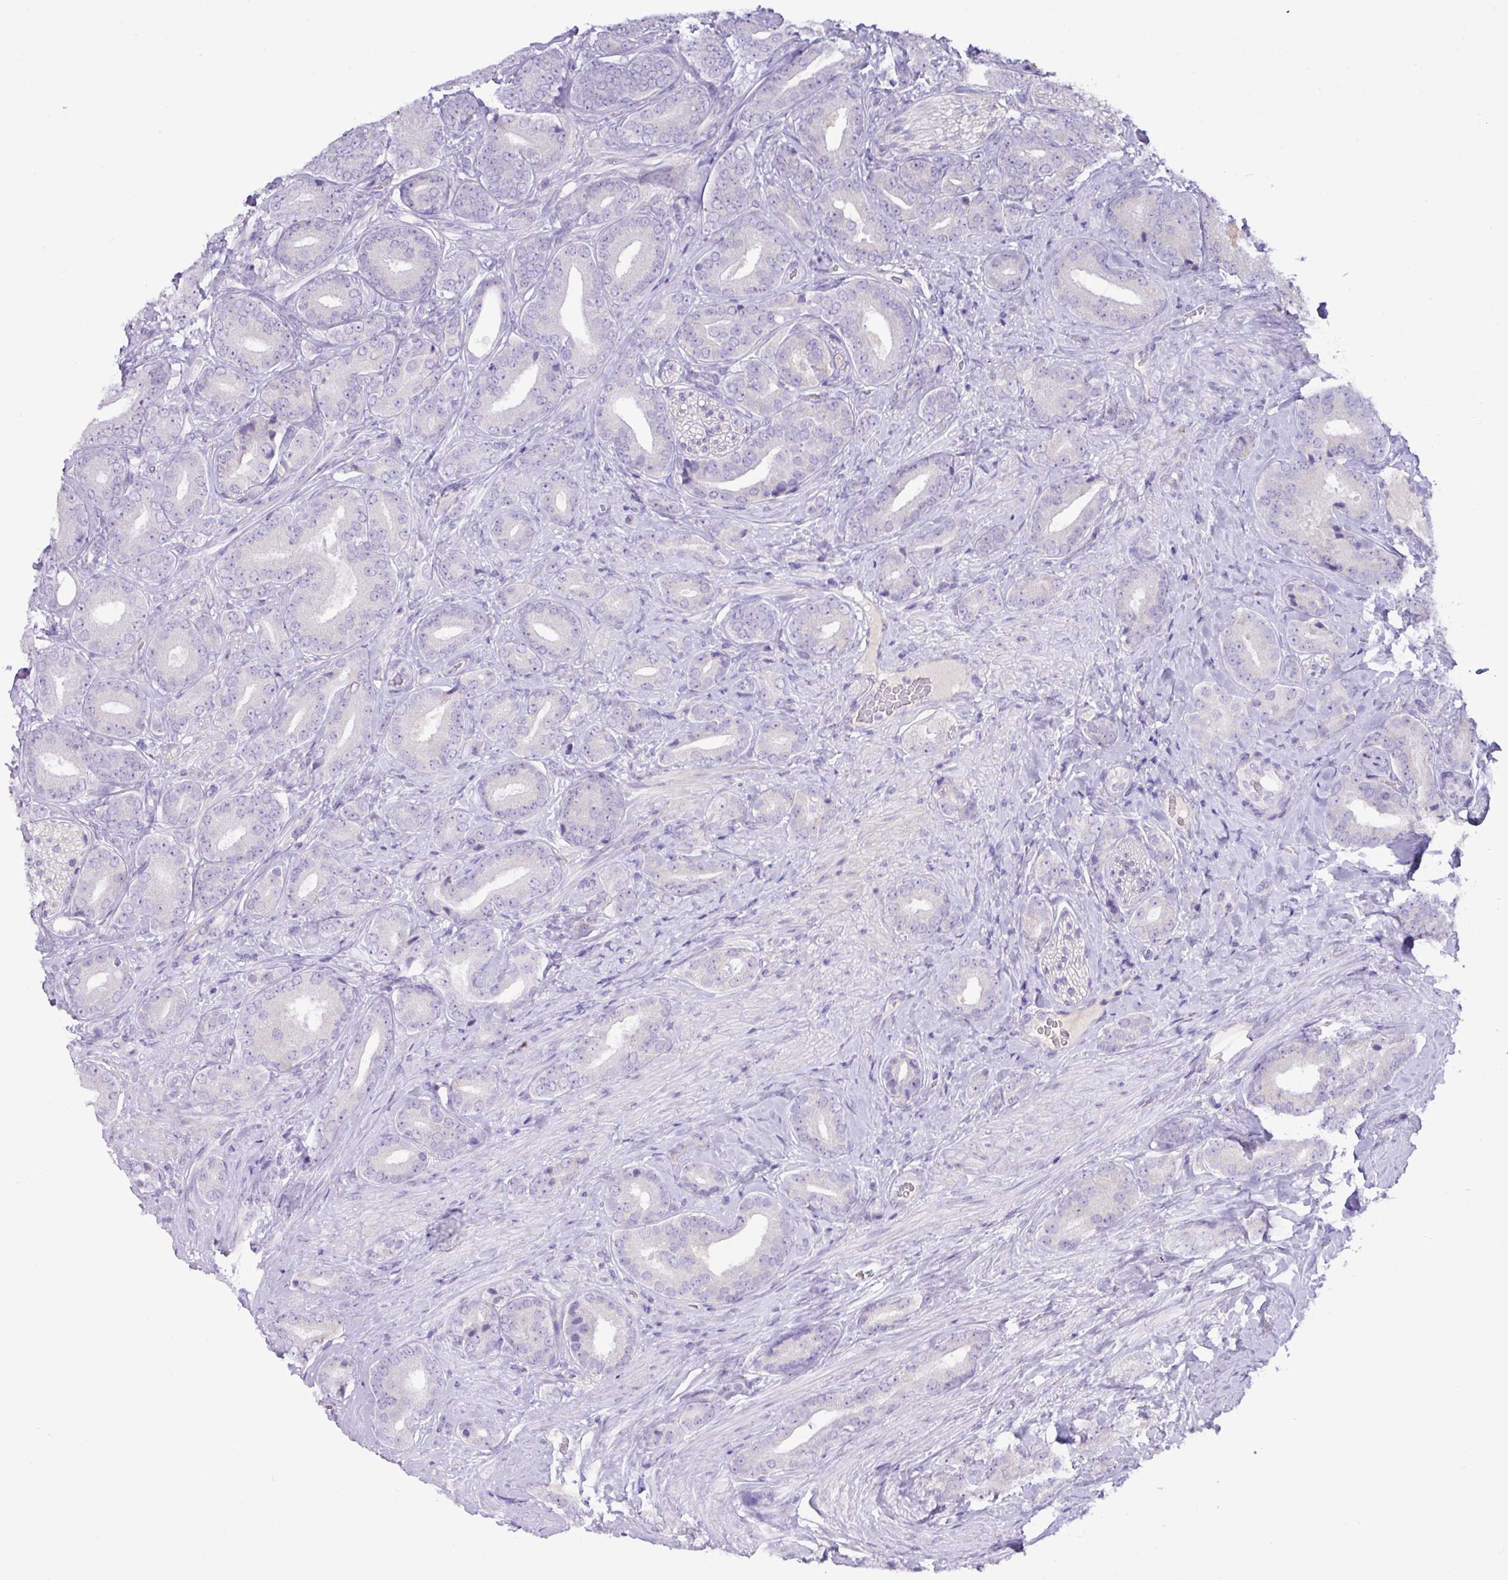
{"staining": {"intensity": "negative", "quantity": "none", "location": "none"}, "tissue": "prostate cancer", "cell_type": "Tumor cells", "image_type": "cancer", "snomed": [{"axis": "morphology", "description": "Adenocarcinoma, High grade"}, {"axis": "topography", "description": "Prostate"}], "caption": "Tumor cells are negative for protein expression in human prostate cancer (adenocarcinoma (high-grade)). (Immunohistochemistry (ihc), brightfield microscopy, high magnification).", "gene": "ZNF524", "patient": {"sex": "male", "age": 63}}